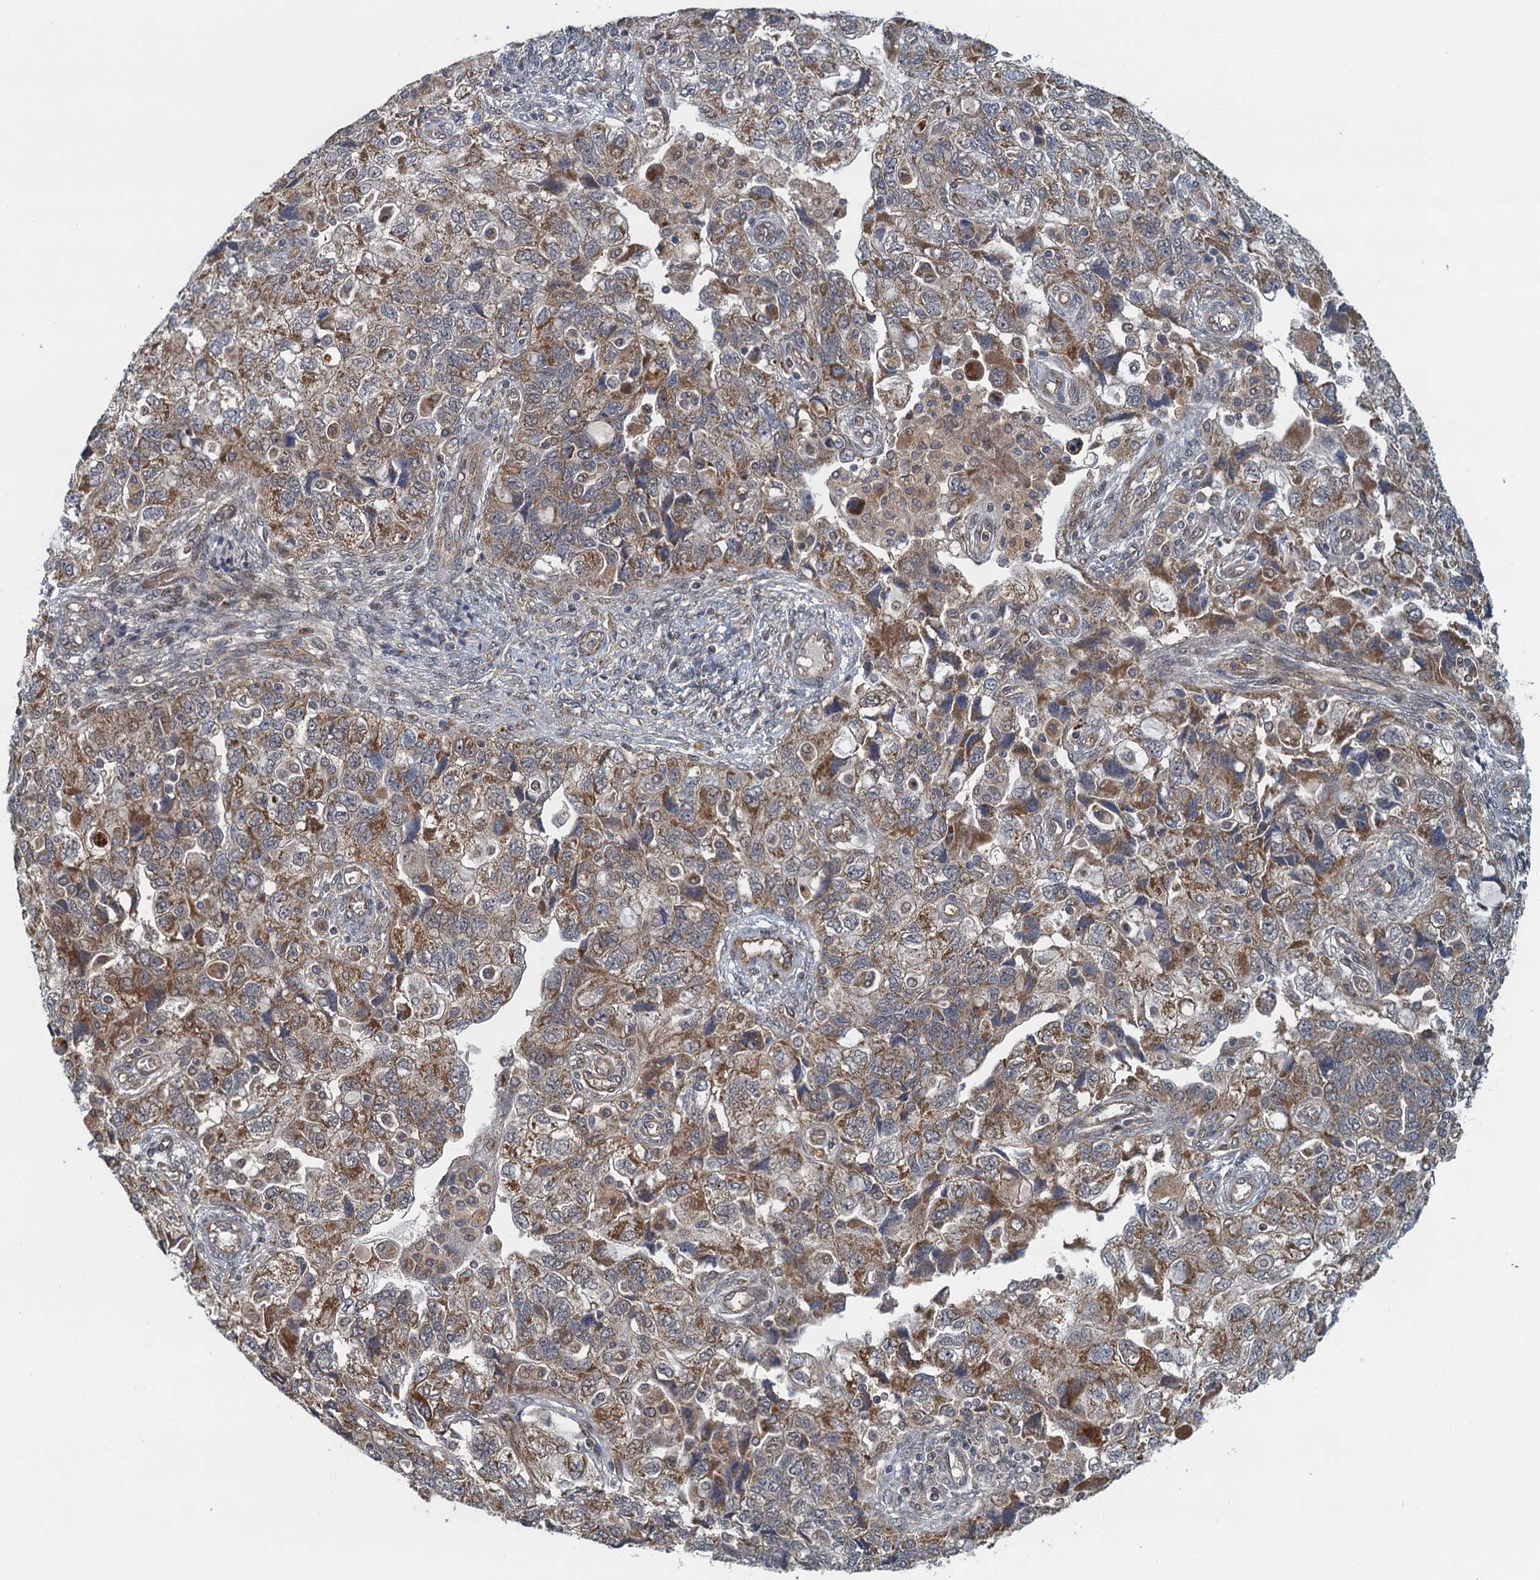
{"staining": {"intensity": "moderate", "quantity": ">75%", "location": "cytoplasmic/membranous"}, "tissue": "ovarian cancer", "cell_type": "Tumor cells", "image_type": "cancer", "snomed": [{"axis": "morphology", "description": "Carcinoma, NOS"}, {"axis": "morphology", "description": "Cystadenocarcinoma, serous, NOS"}, {"axis": "topography", "description": "Ovary"}], "caption": "Carcinoma (ovarian) tissue shows moderate cytoplasmic/membranous positivity in about >75% of tumor cells", "gene": "NLRP10", "patient": {"sex": "female", "age": 69}}